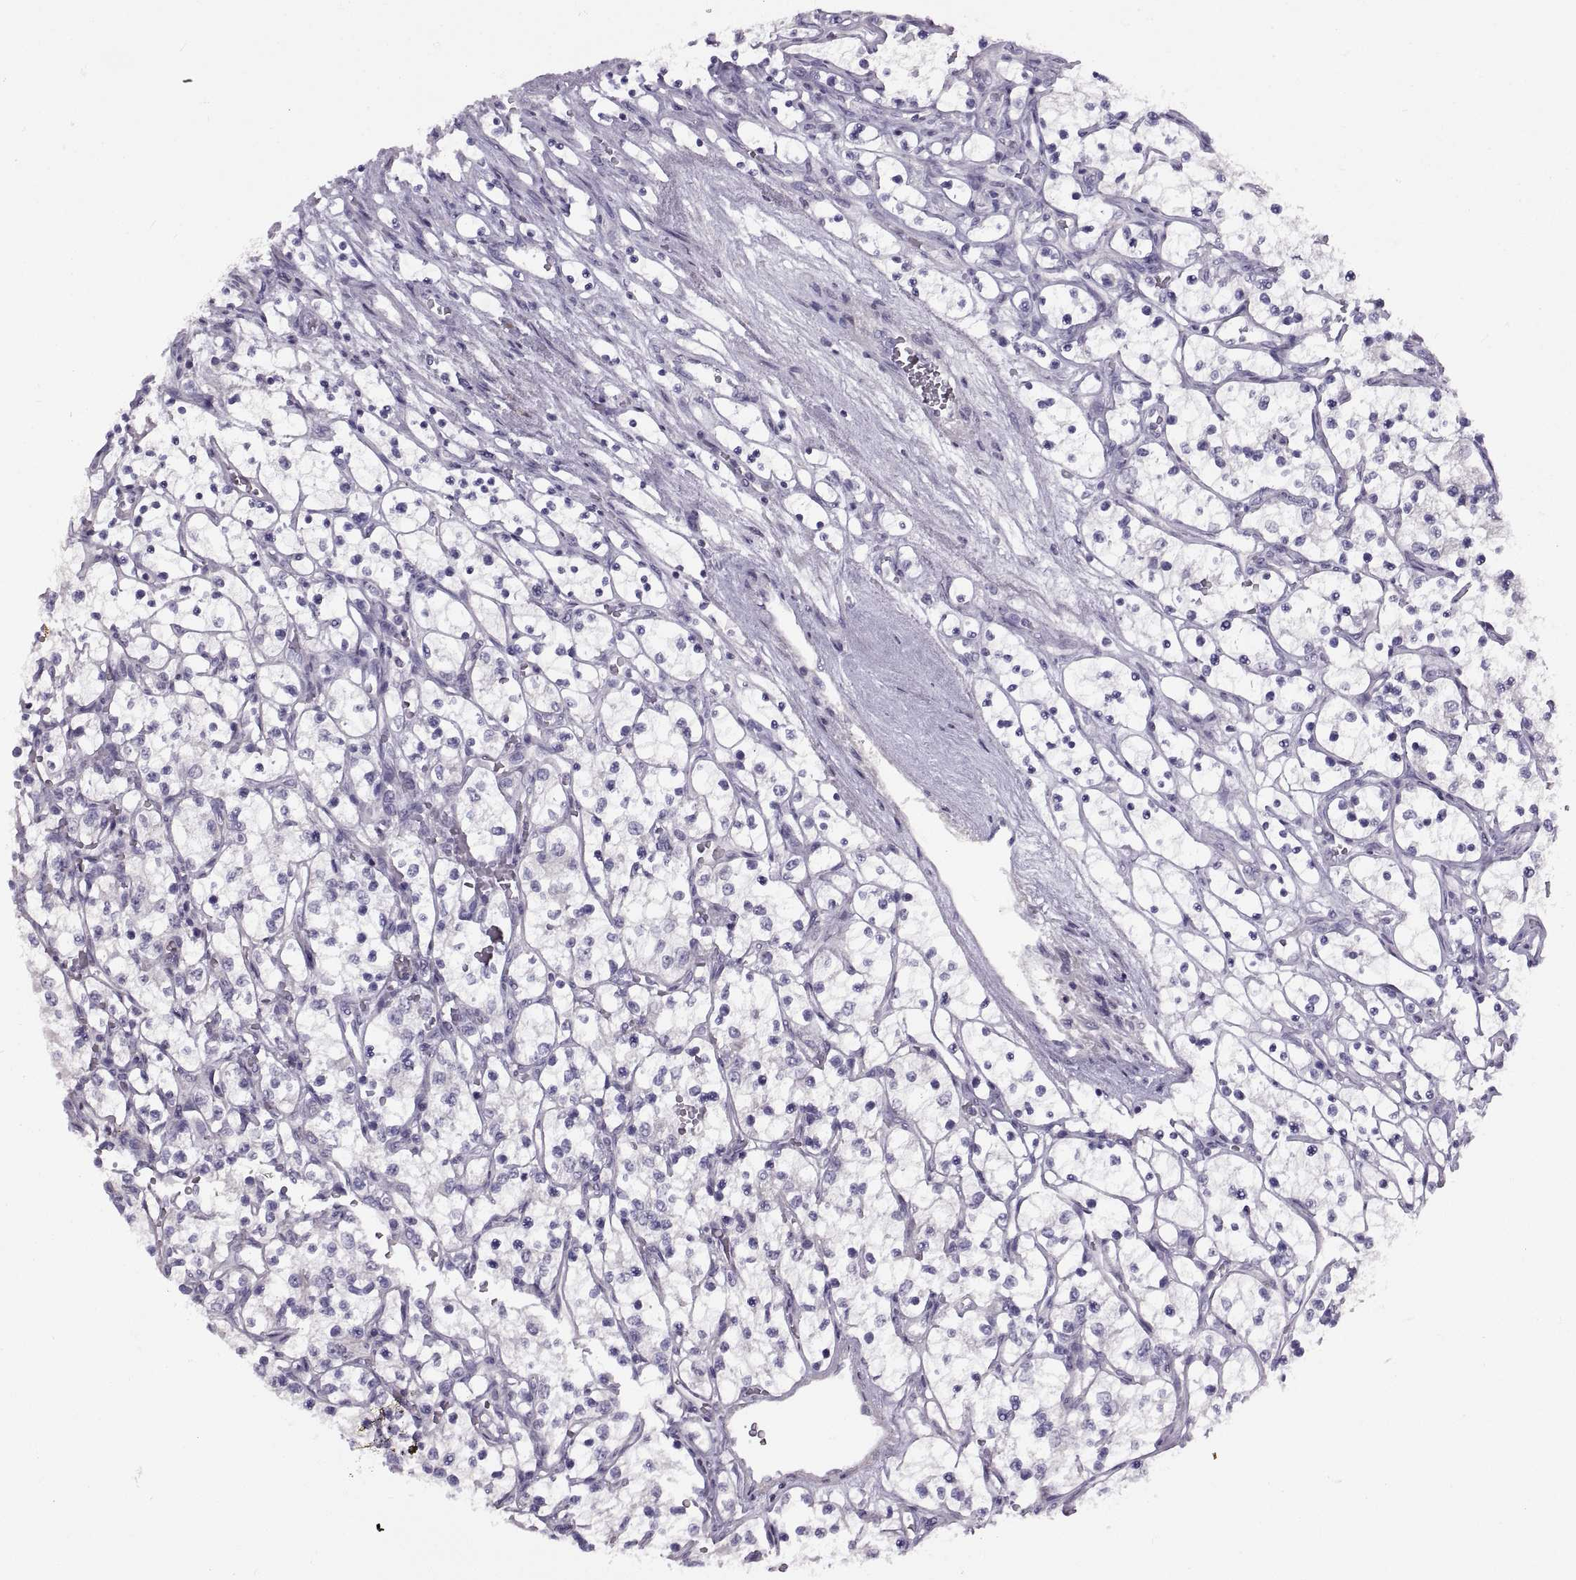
{"staining": {"intensity": "negative", "quantity": "none", "location": "none"}, "tissue": "renal cancer", "cell_type": "Tumor cells", "image_type": "cancer", "snomed": [{"axis": "morphology", "description": "Adenocarcinoma, NOS"}, {"axis": "topography", "description": "Kidney"}], "caption": "Immunohistochemistry of adenocarcinoma (renal) exhibits no expression in tumor cells. (DAB (3,3'-diaminobenzidine) immunohistochemistry (IHC), high magnification).", "gene": "BSPH1", "patient": {"sex": "female", "age": 69}}